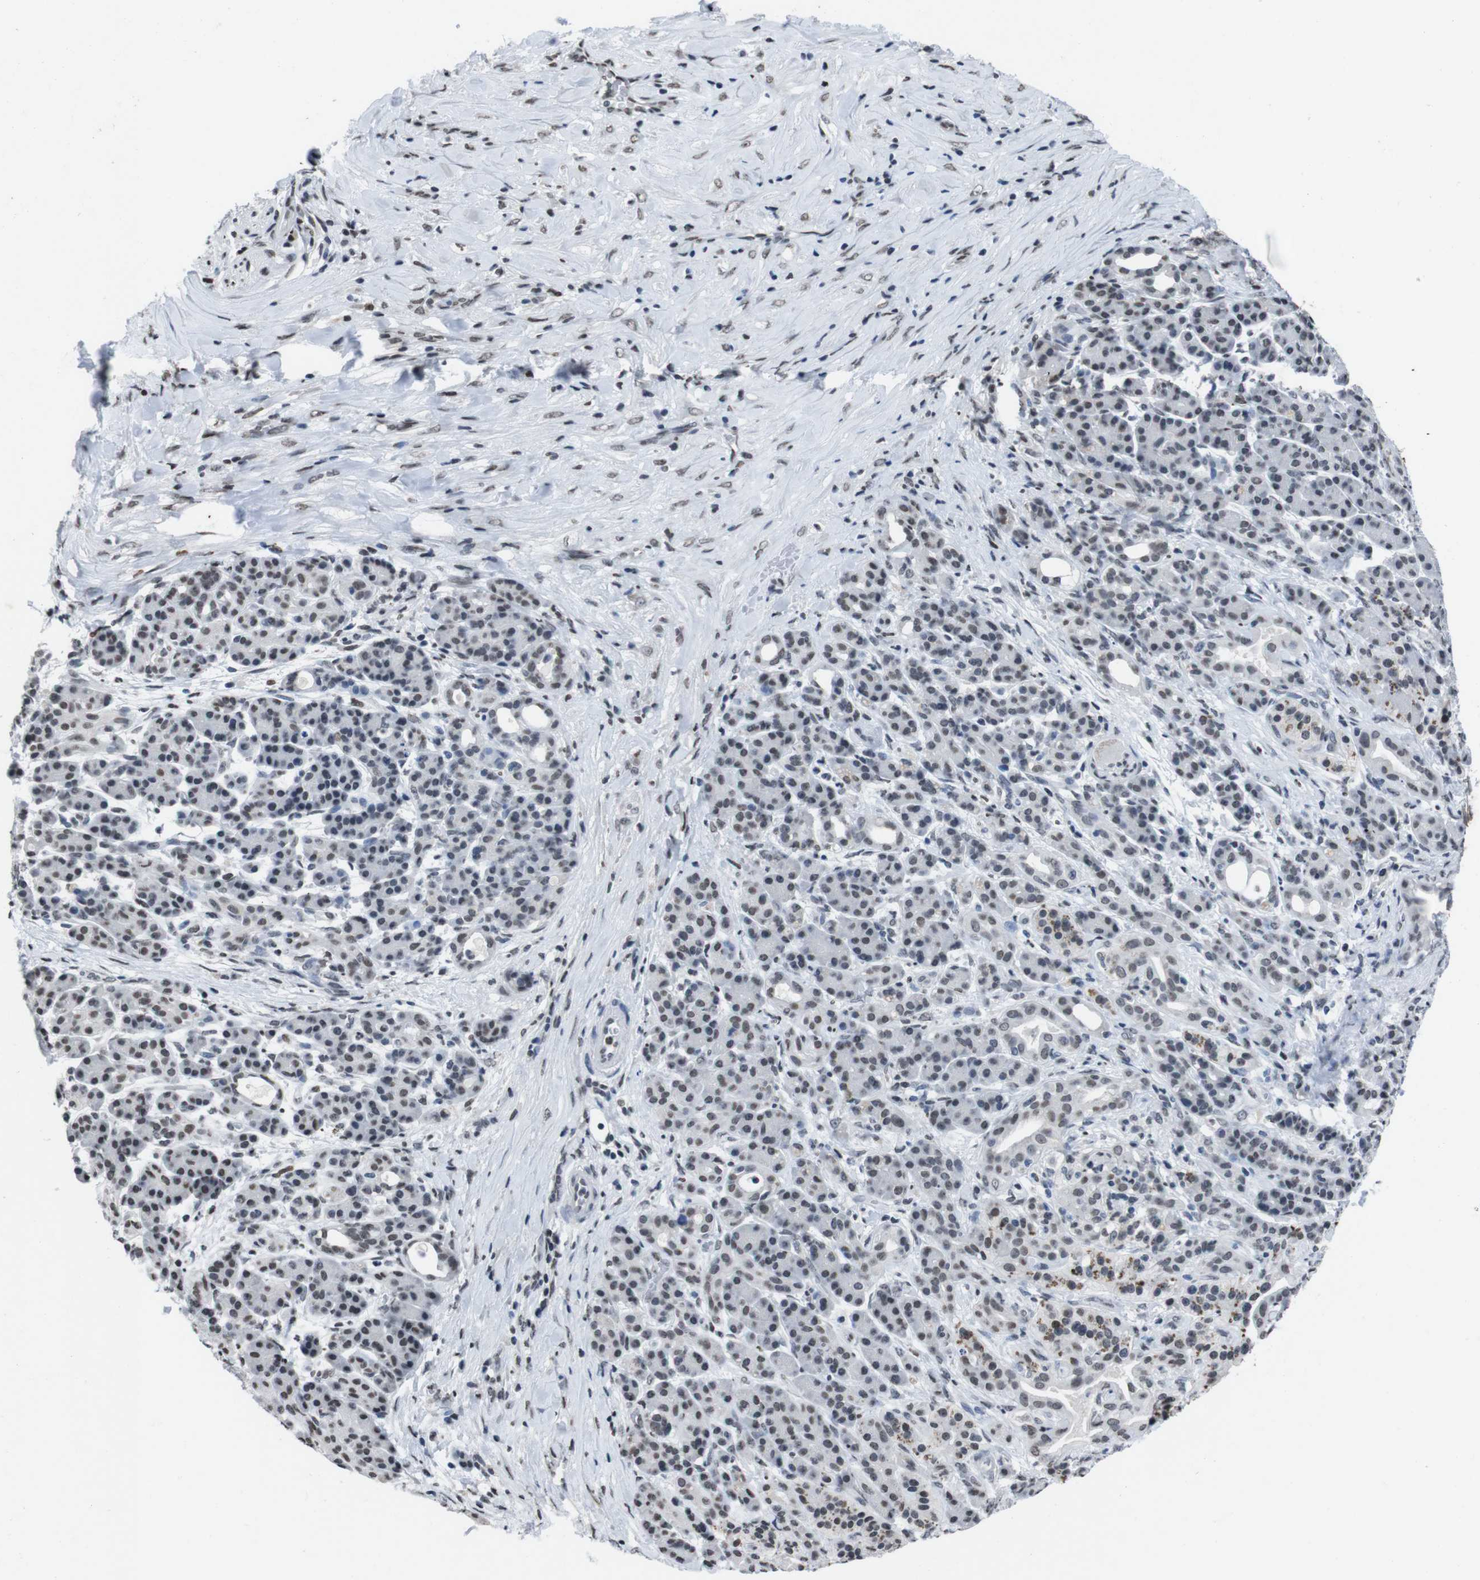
{"staining": {"intensity": "weak", "quantity": "<25%", "location": "nuclear"}, "tissue": "pancreatic cancer", "cell_type": "Tumor cells", "image_type": "cancer", "snomed": [{"axis": "morphology", "description": "Adenocarcinoma, NOS"}, {"axis": "topography", "description": "Pancreas"}], "caption": "Immunohistochemistry (IHC) of human pancreatic cancer (adenocarcinoma) exhibits no positivity in tumor cells.", "gene": "PIP4P2", "patient": {"sex": "female", "age": 77}}